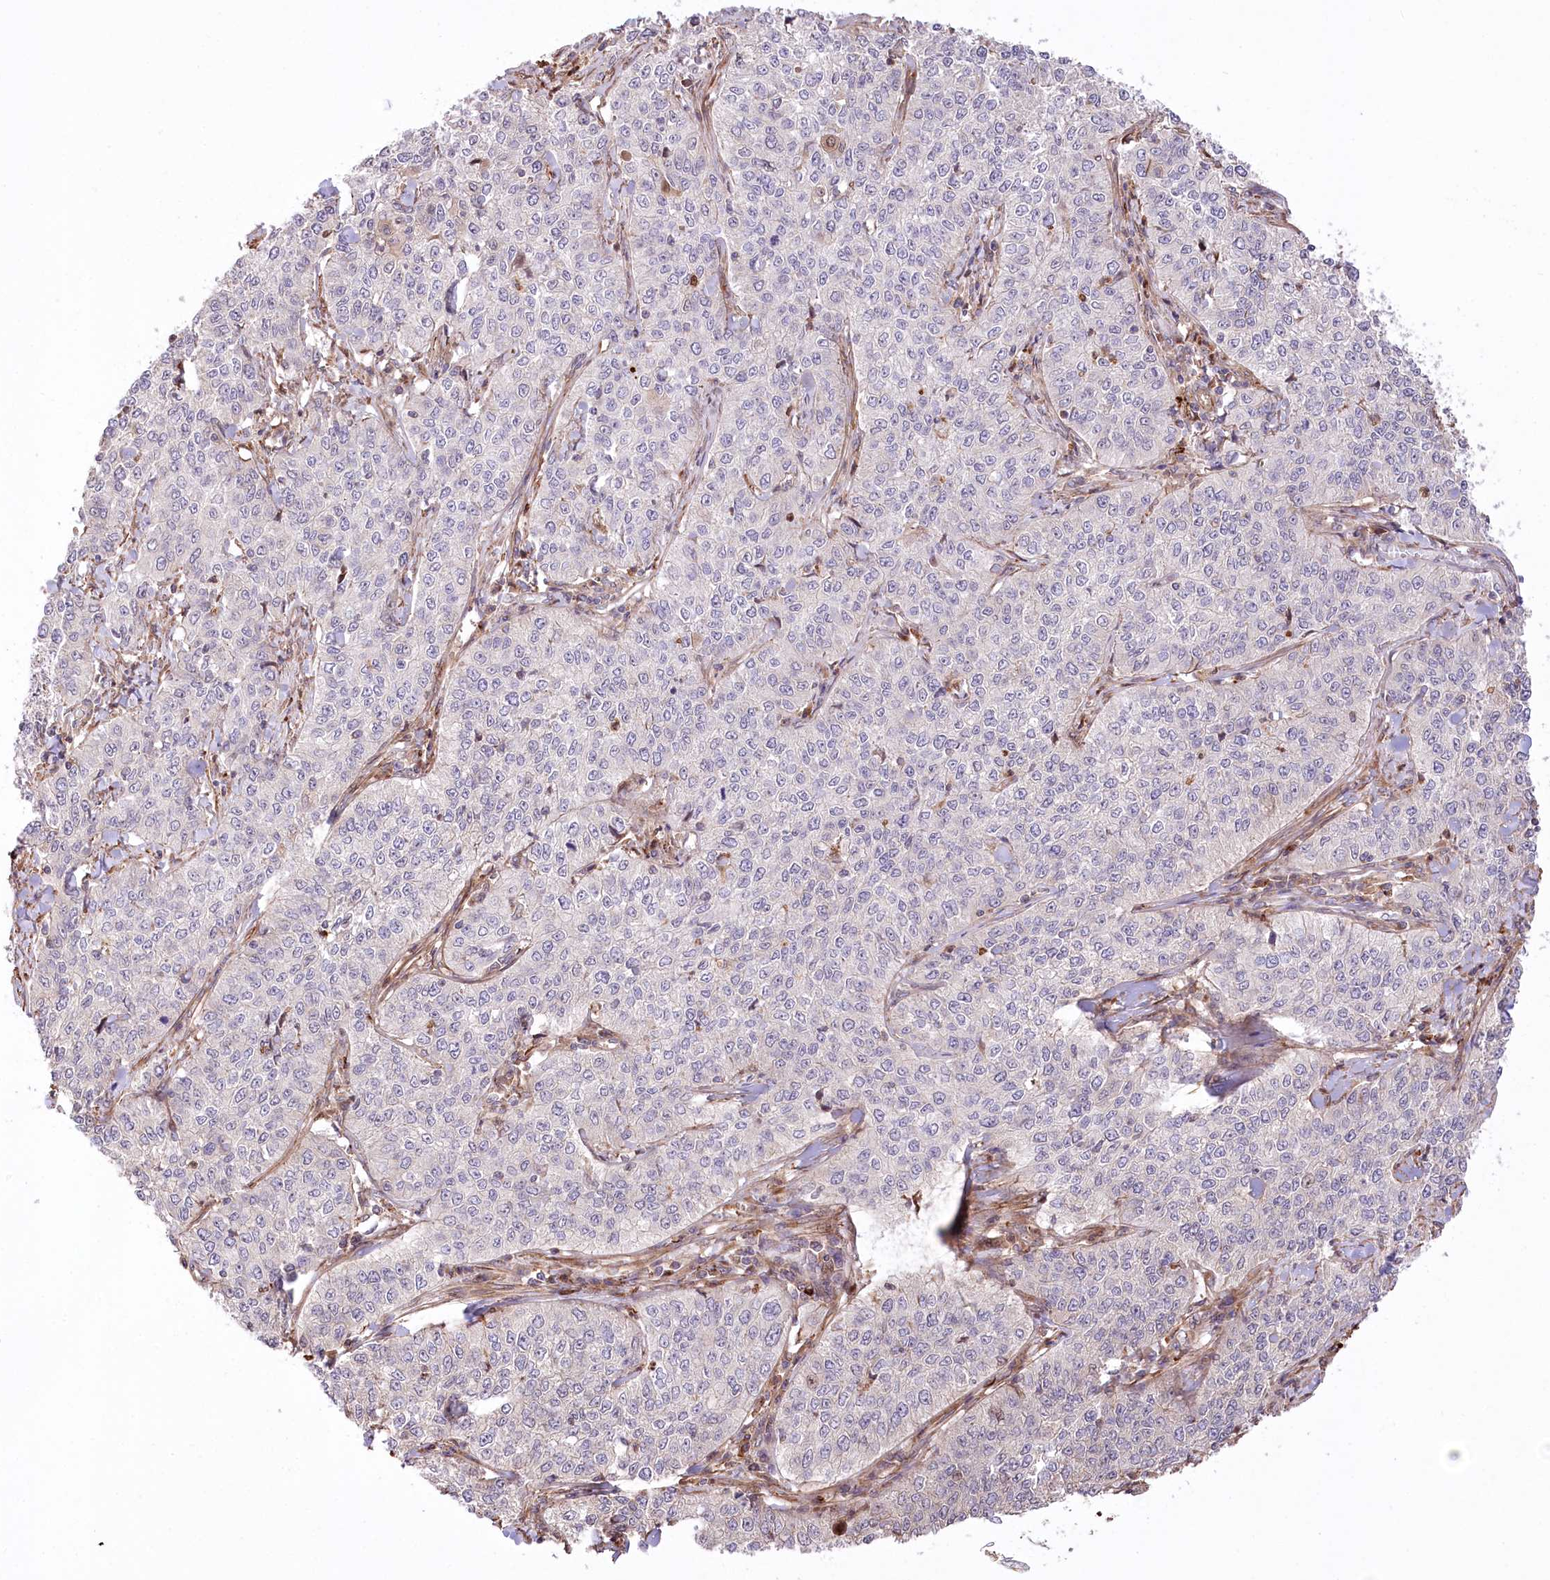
{"staining": {"intensity": "negative", "quantity": "none", "location": "none"}, "tissue": "cervical cancer", "cell_type": "Tumor cells", "image_type": "cancer", "snomed": [{"axis": "morphology", "description": "Squamous cell carcinoma, NOS"}, {"axis": "topography", "description": "Cervix"}], "caption": "There is no significant expression in tumor cells of cervical squamous cell carcinoma. The staining was performed using DAB (3,3'-diaminobenzidine) to visualize the protein expression in brown, while the nuclei were stained in blue with hematoxylin (Magnification: 20x).", "gene": "RNF24", "patient": {"sex": "female", "age": 35}}